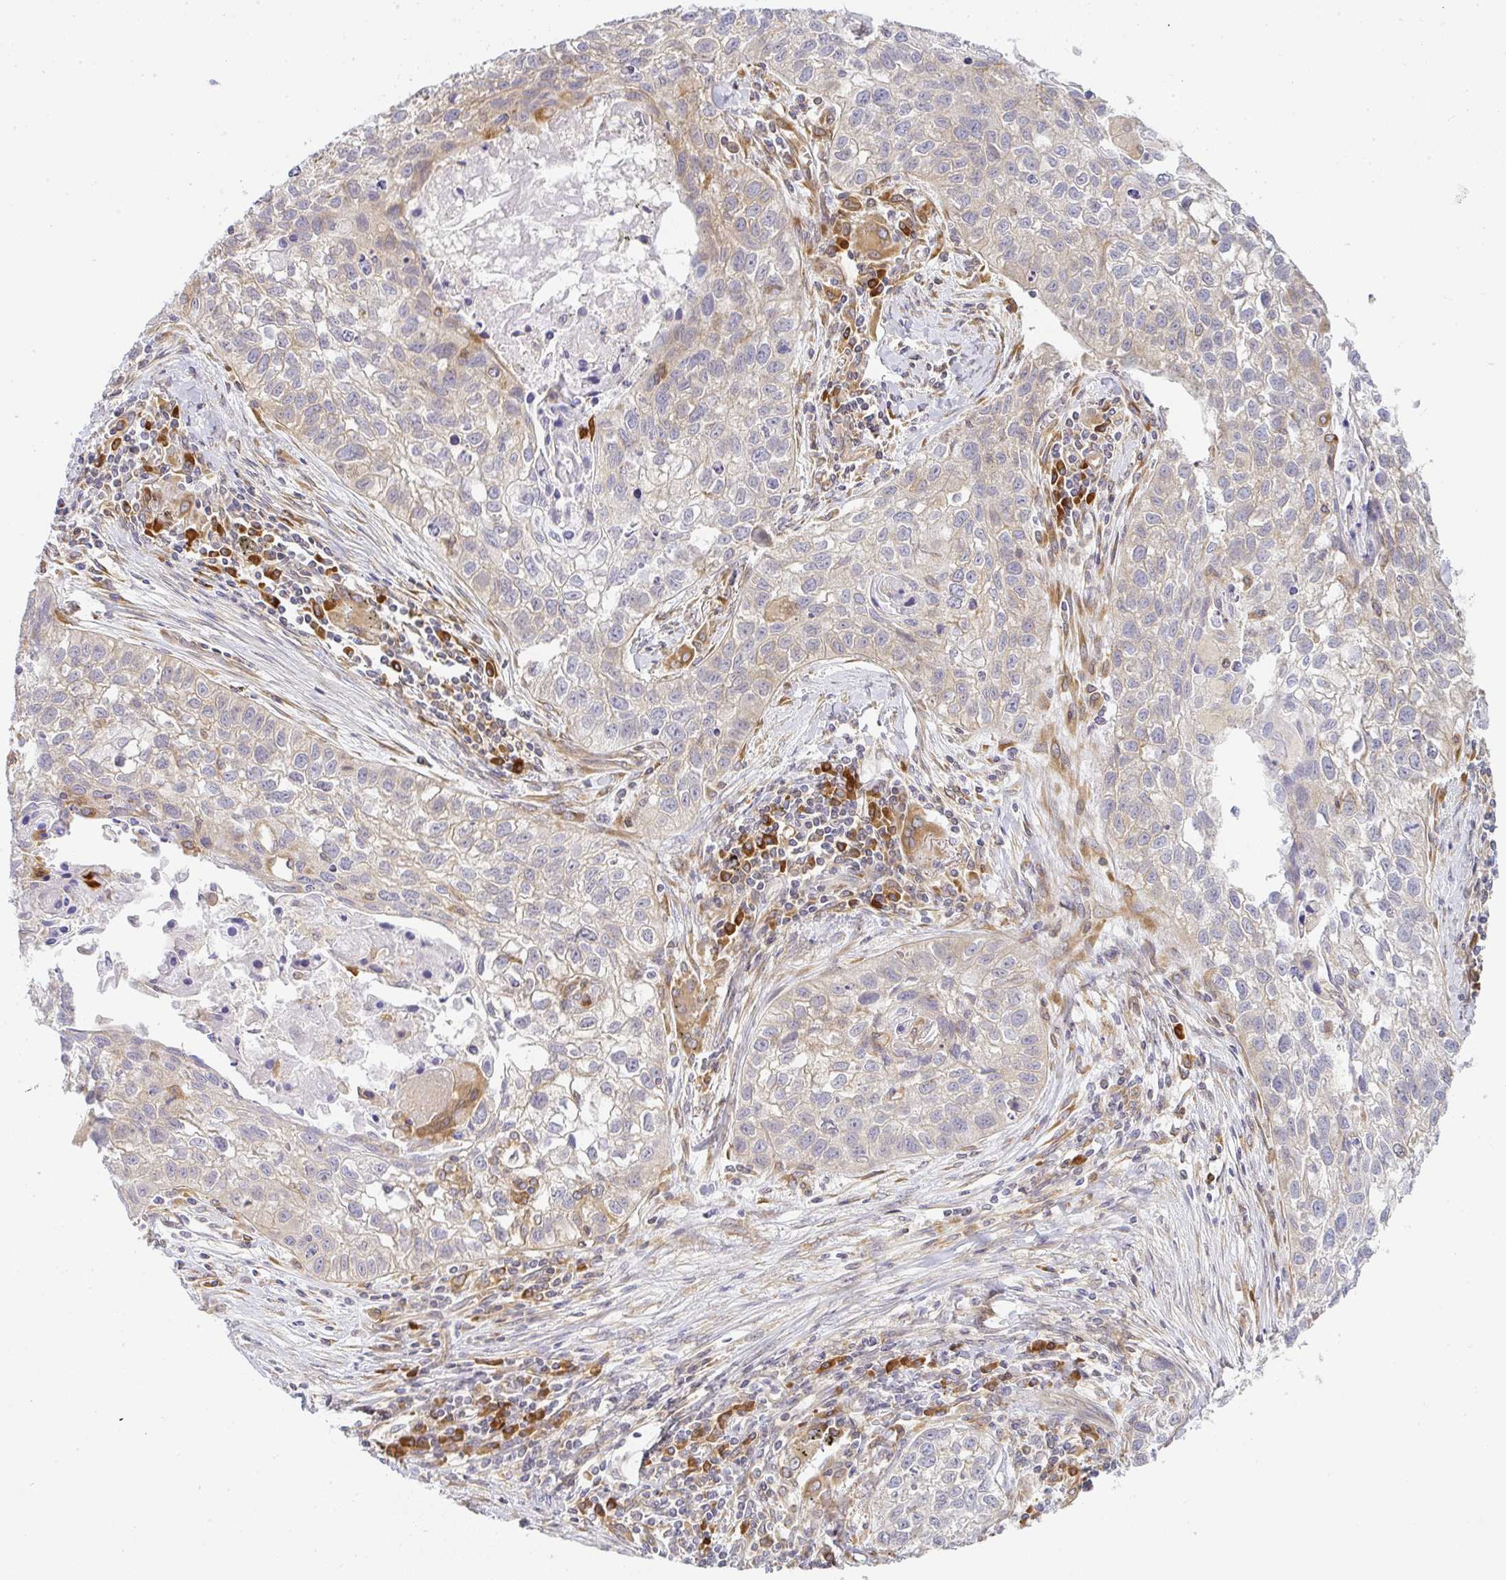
{"staining": {"intensity": "weak", "quantity": "<25%", "location": "cytoplasmic/membranous"}, "tissue": "lung cancer", "cell_type": "Tumor cells", "image_type": "cancer", "snomed": [{"axis": "morphology", "description": "Squamous cell carcinoma, NOS"}, {"axis": "topography", "description": "Lung"}], "caption": "IHC micrograph of human squamous cell carcinoma (lung) stained for a protein (brown), which displays no positivity in tumor cells.", "gene": "DERL2", "patient": {"sex": "male", "age": 74}}